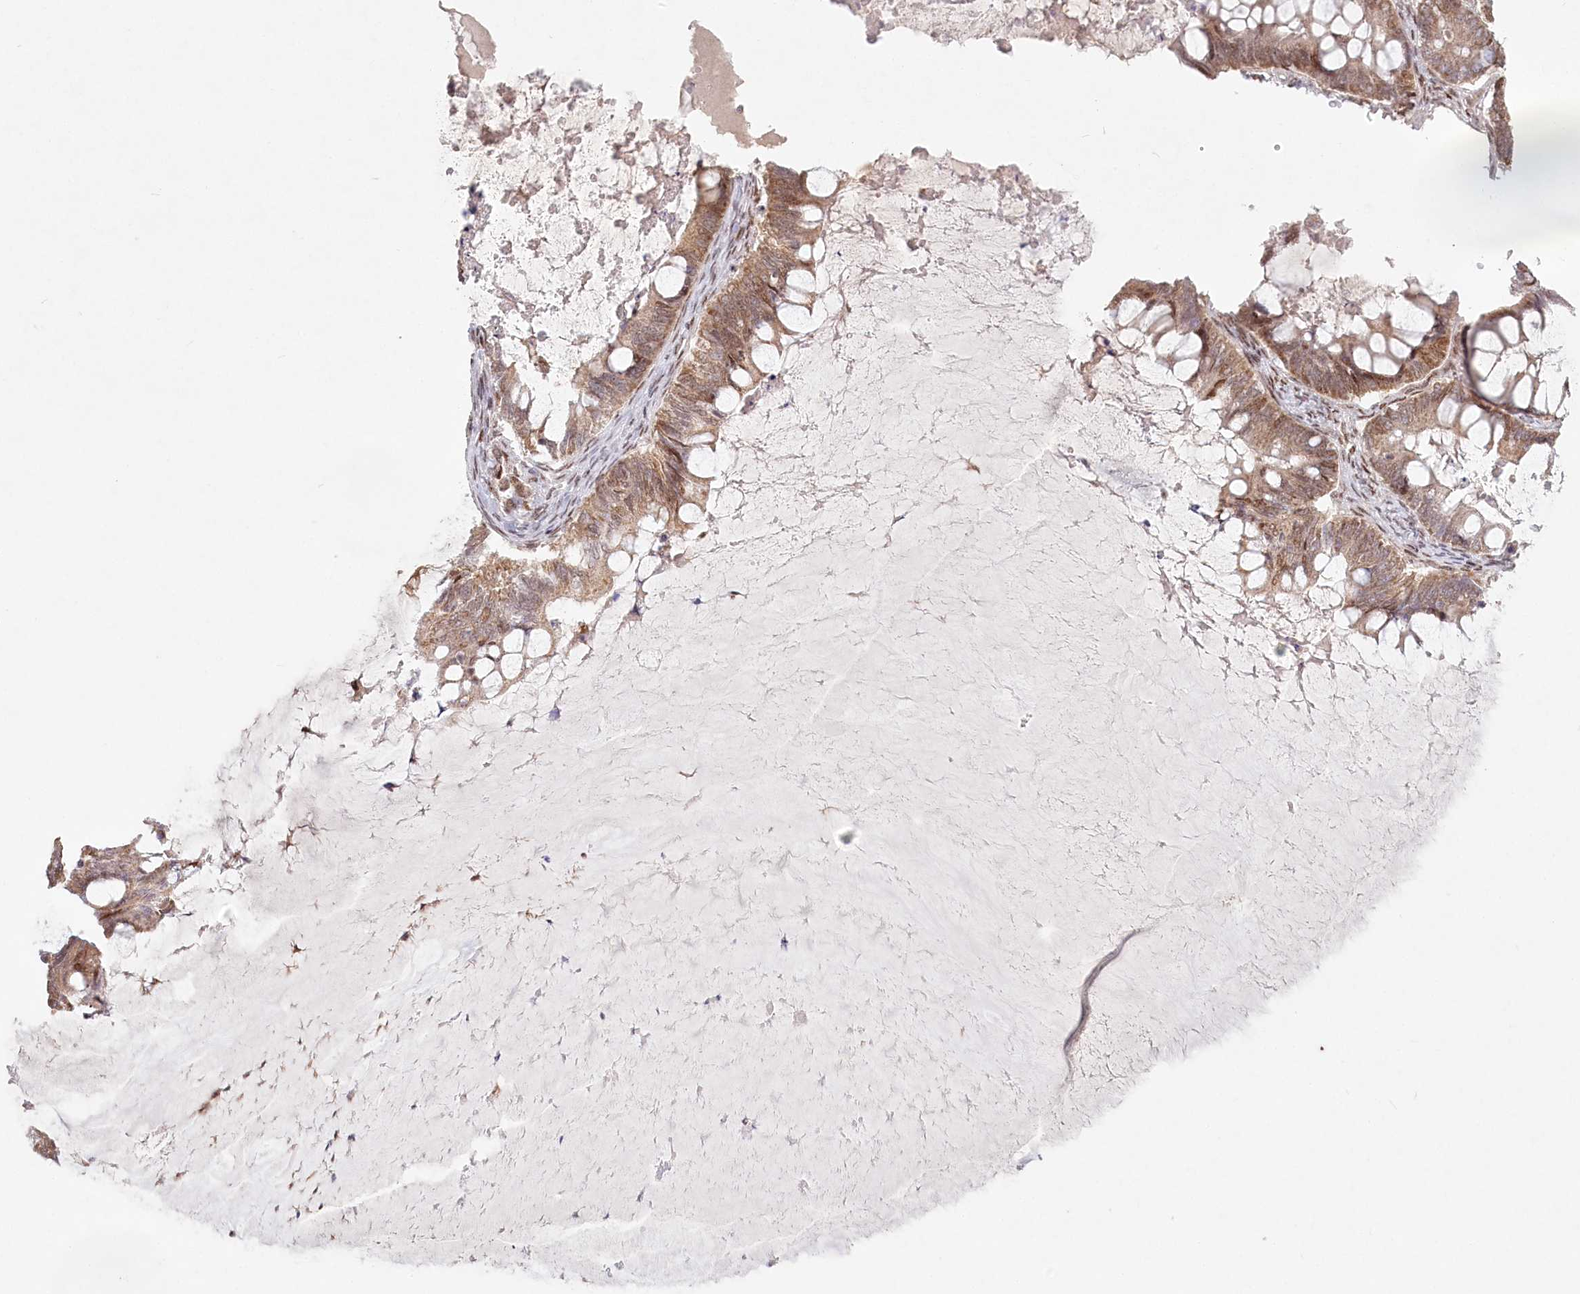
{"staining": {"intensity": "moderate", "quantity": ">75%", "location": "cytoplasmic/membranous"}, "tissue": "ovarian cancer", "cell_type": "Tumor cells", "image_type": "cancer", "snomed": [{"axis": "morphology", "description": "Cystadenocarcinoma, mucinous, NOS"}, {"axis": "topography", "description": "Ovary"}], "caption": "A histopathology image of ovarian mucinous cystadenocarcinoma stained for a protein displays moderate cytoplasmic/membranous brown staining in tumor cells.", "gene": "PYURF", "patient": {"sex": "female", "age": 61}}